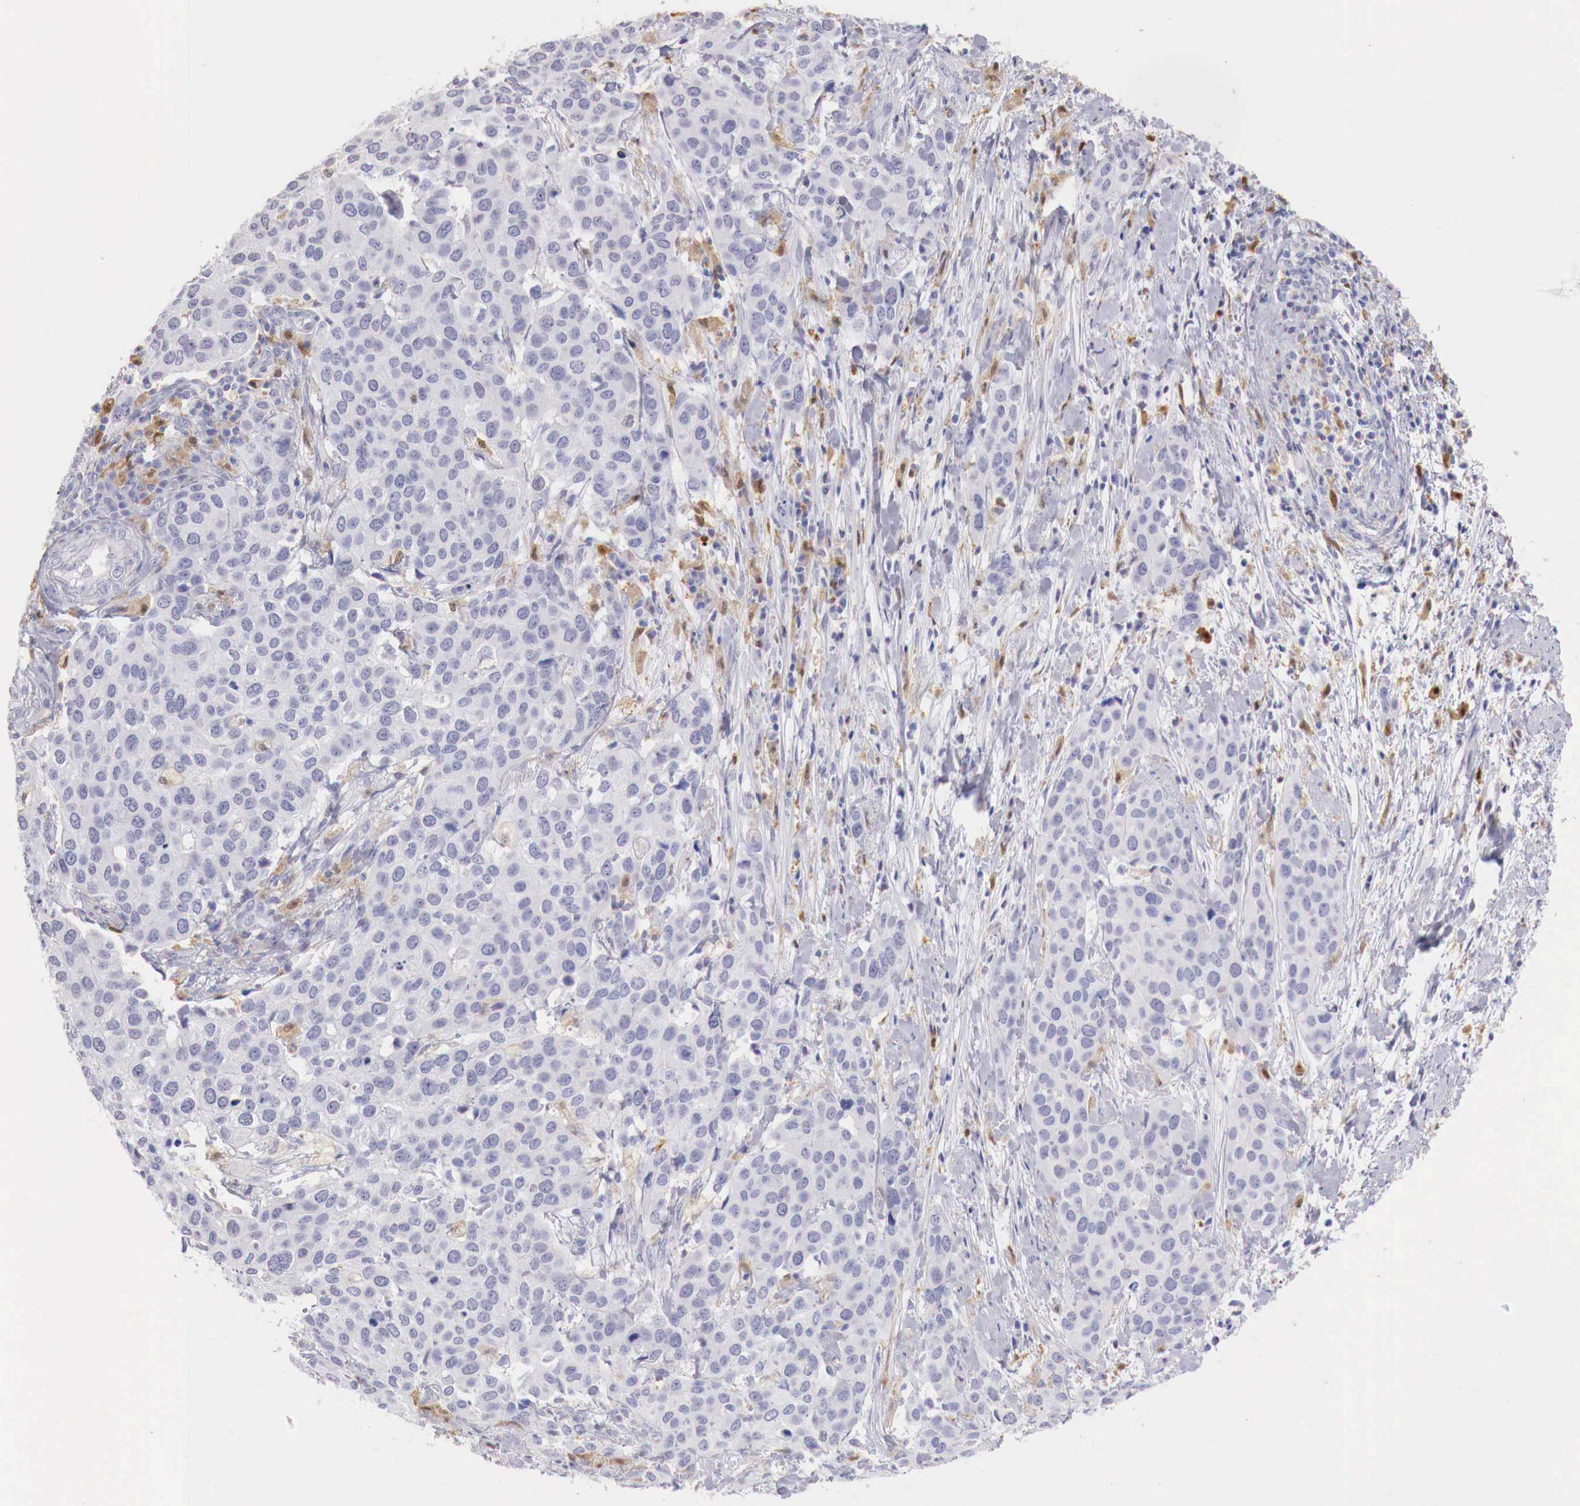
{"staining": {"intensity": "negative", "quantity": "none", "location": "none"}, "tissue": "cervical cancer", "cell_type": "Tumor cells", "image_type": "cancer", "snomed": [{"axis": "morphology", "description": "Squamous cell carcinoma, NOS"}, {"axis": "topography", "description": "Cervix"}], "caption": "Image shows no significant protein expression in tumor cells of squamous cell carcinoma (cervical).", "gene": "RENBP", "patient": {"sex": "female", "age": 54}}